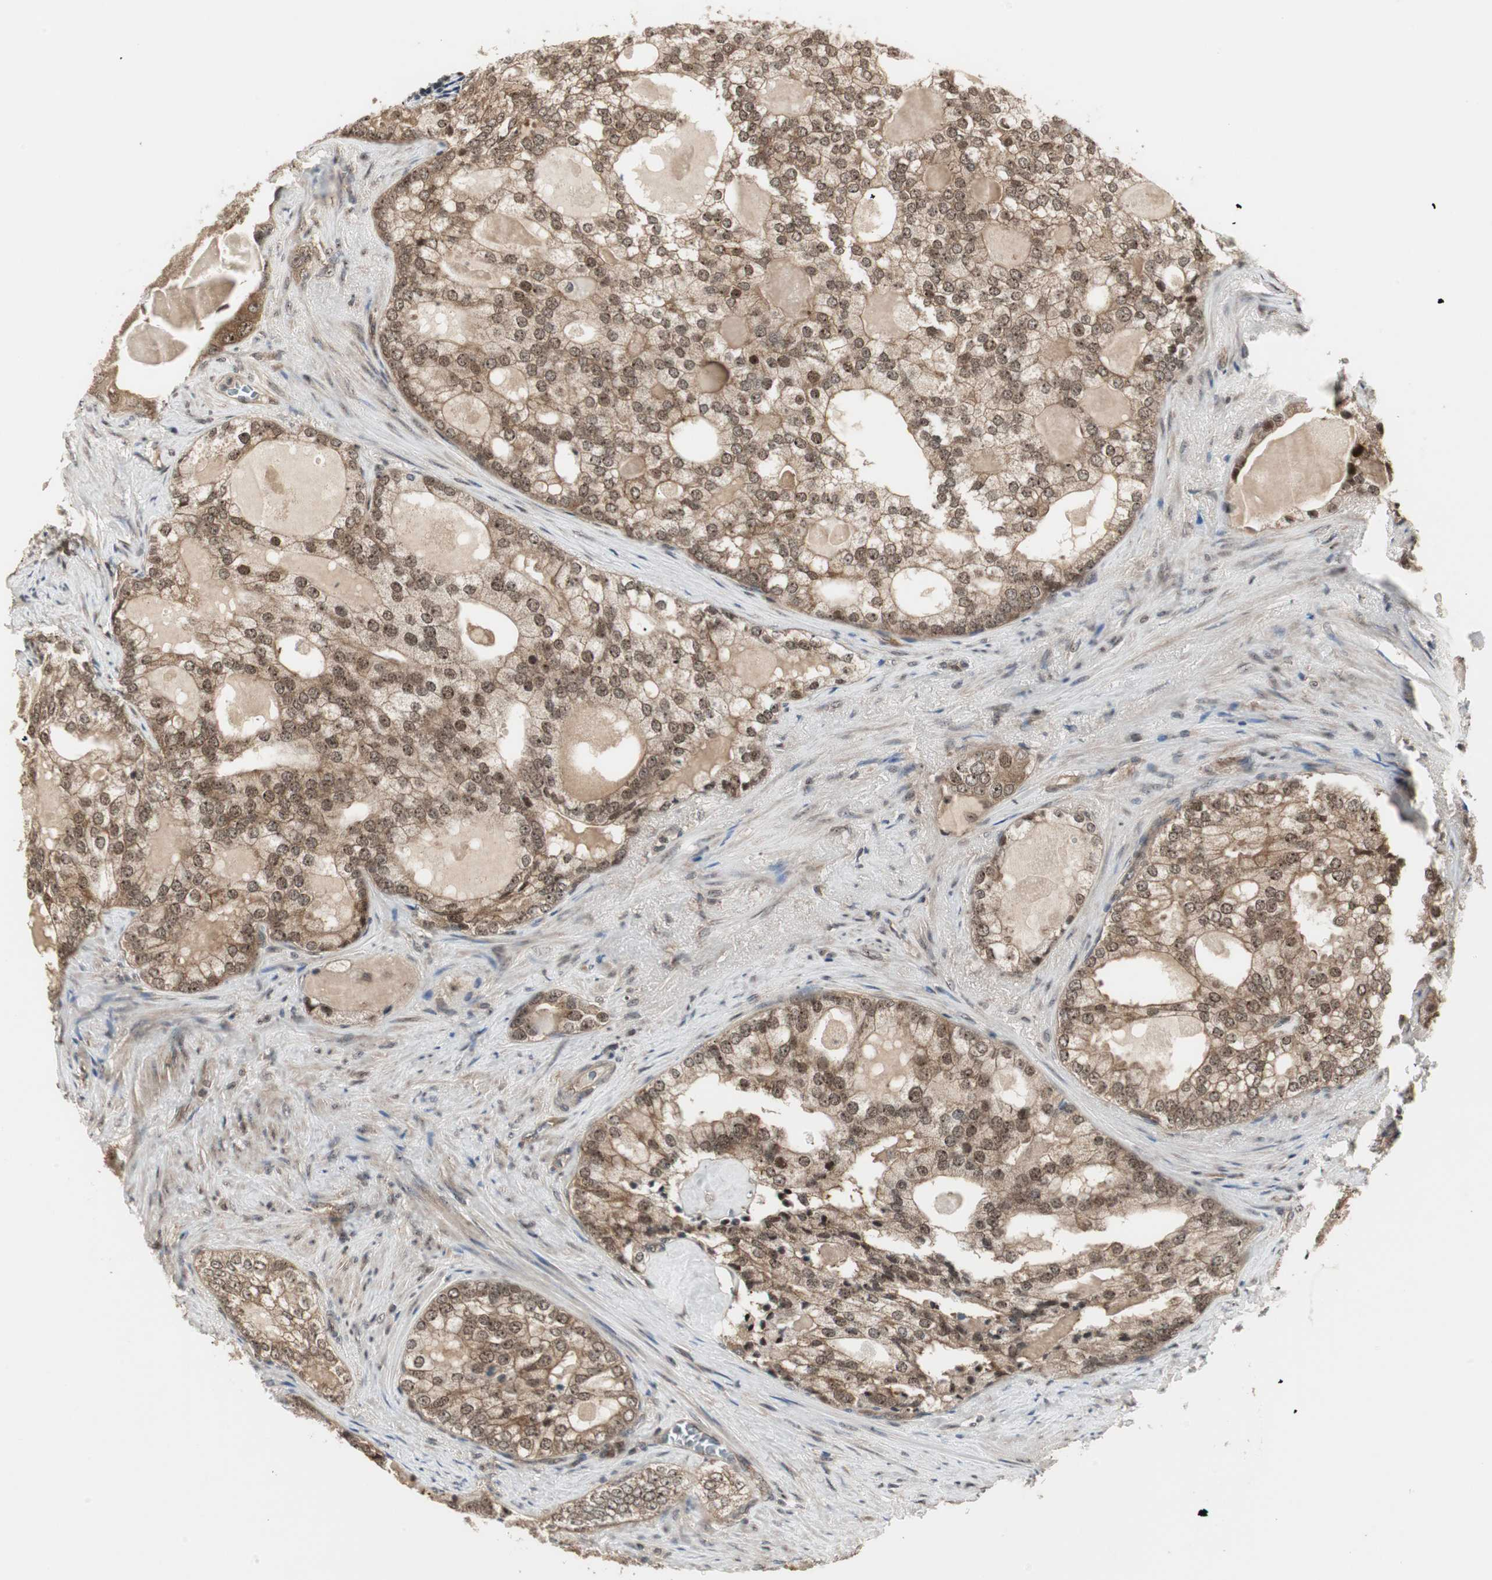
{"staining": {"intensity": "moderate", "quantity": ">75%", "location": "cytoplasmic/membranous,nuclear"}, "tissue": "prostate cancer", "cell_type": "Tumor cells", "image_type": "cancer", "snomed": [{"axis": "morphology", "description": "Adenocarcinoma, High grade"}, {"axis": "topography", "description": "Prostate"}], "caption": "The immunohistochemical stain highlights moderate cytoplasmic/membranous and nuclear expression in tumor cells of prostate cancer tissue. Using DAB (brown) and hematoxylin (blue) stains, captured at high magnification using brightfield microscopy.", "gene": "CSNK2B", "patient": {"sex": "male", "age": 66}}